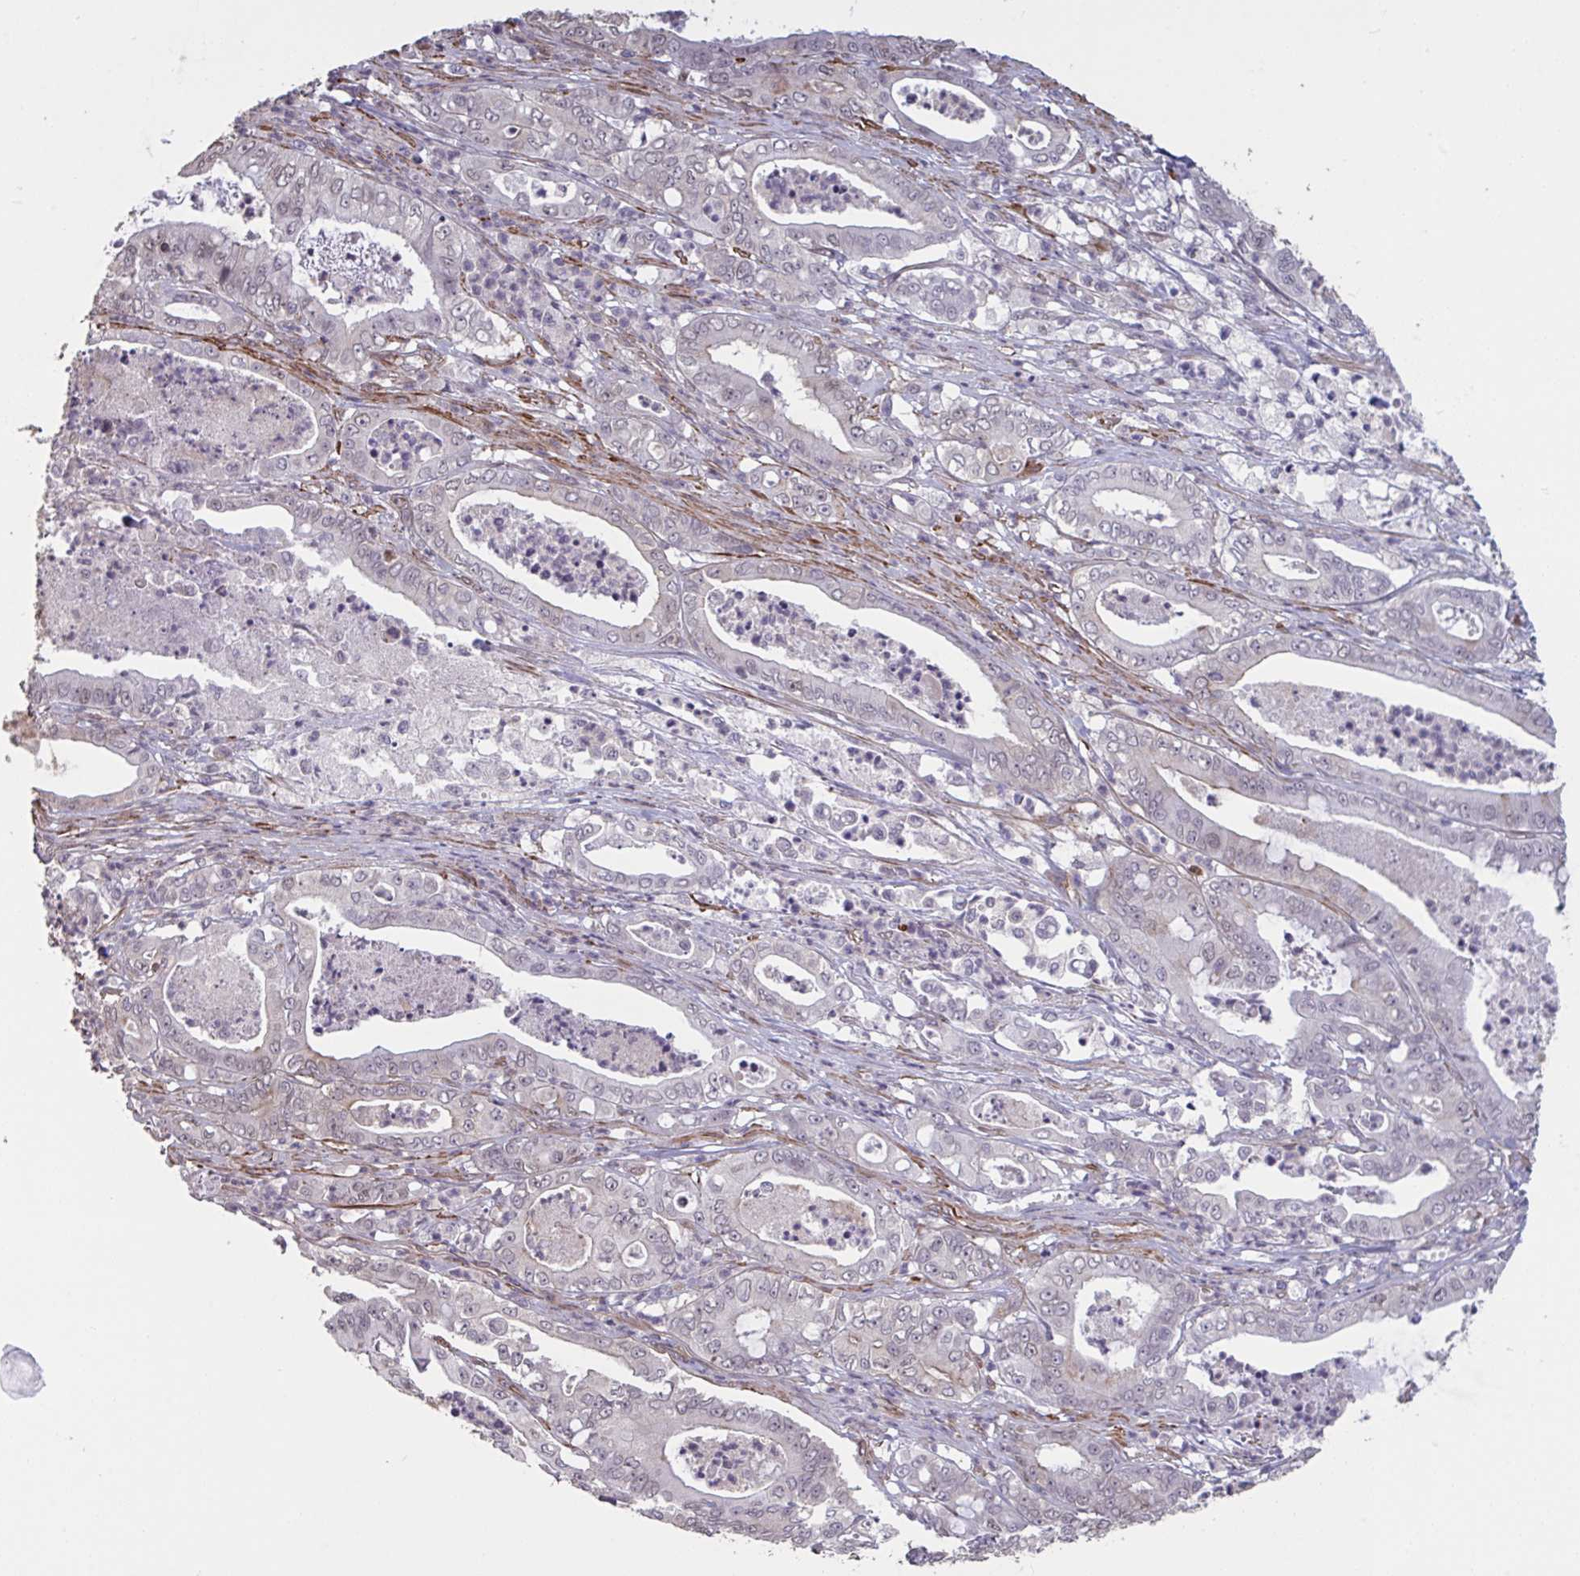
{"staining": {"intensity": "negative", "quantity": "none", "location": "none"}, "tissue": "pancreatic cancer", "cell_type": "Tumor cells", "image_type": "cancer", "snomed": [{"axis": "morphology", "description": "Adenocarcinoma, NOS"}, {"axis": "topography", "description": "Pancreas"}], "caption": "IHC micrograph of pancreatic adenocarcinoma stained for a protein (brown), which demonstrates no positivity in tumor cells.", "gene": "IPO5", "patient": {"sex": "male", "age": 71}}